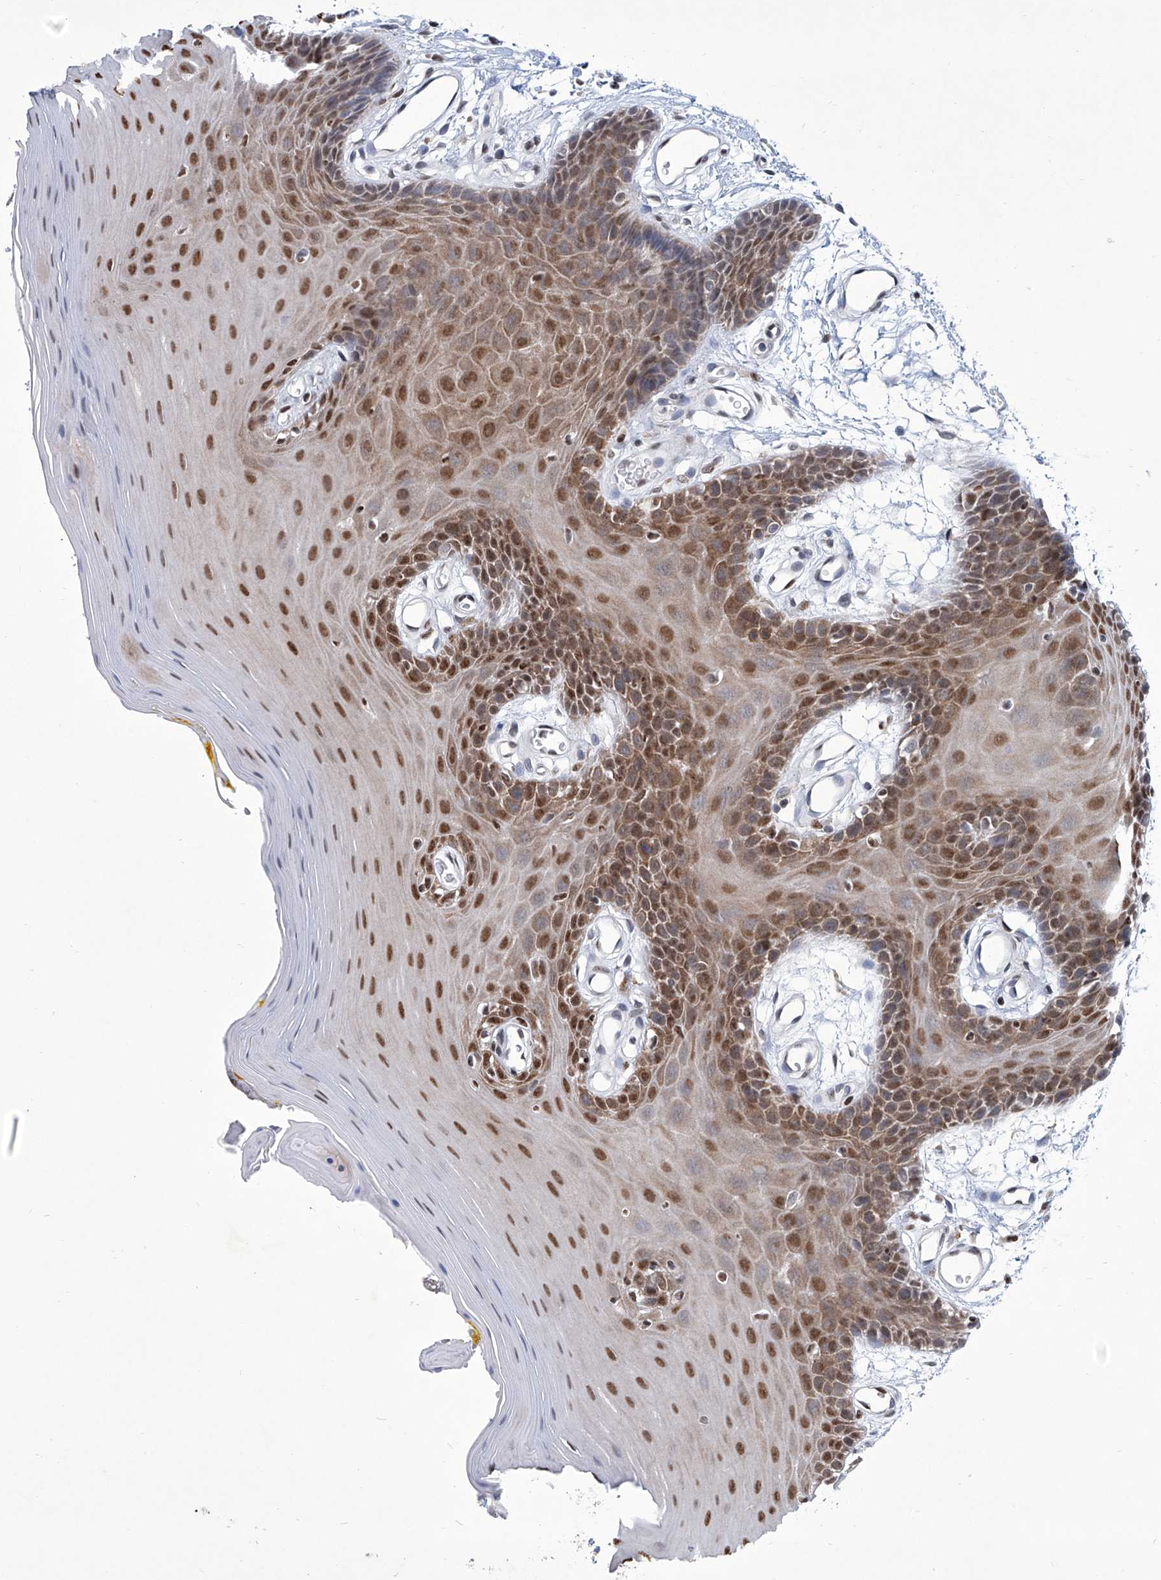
{"staining": {"intensity": "strong", "quantity": ">75%", "location": "nuclear"}, "tissue": "oral mucosa", "cell_type": "Squamous epithelial cells", "image_type": "normal", "snomed": [{"axis": "morphology", "description": "Normal tissue, NOS"}, {"axis": "morphology", "description": "Squamous cell carcinoma, NOS"}, {"axis": "topography", "description": "Skeletal muscle"}, {"axis": "topography", "description": "Oral tissue"}, {"axis": "topography", "description": "Salivary gland"}, {"axis": "topography", "description": "Head-Neck"}], "caption": "Oral mucosa stained with immunohistochemistry (IHC) exhibits strong nuclear positivity in about >75% of squamous epithelial cells. The staining is performed using DAB (3,3'-diaminobenzidine) brown chromogen to label protein expression. The nuclei are counter-stained blue using hematoxylin.", "gene": "SREBF2", "patient": {"sex": "male", "age": 54}}